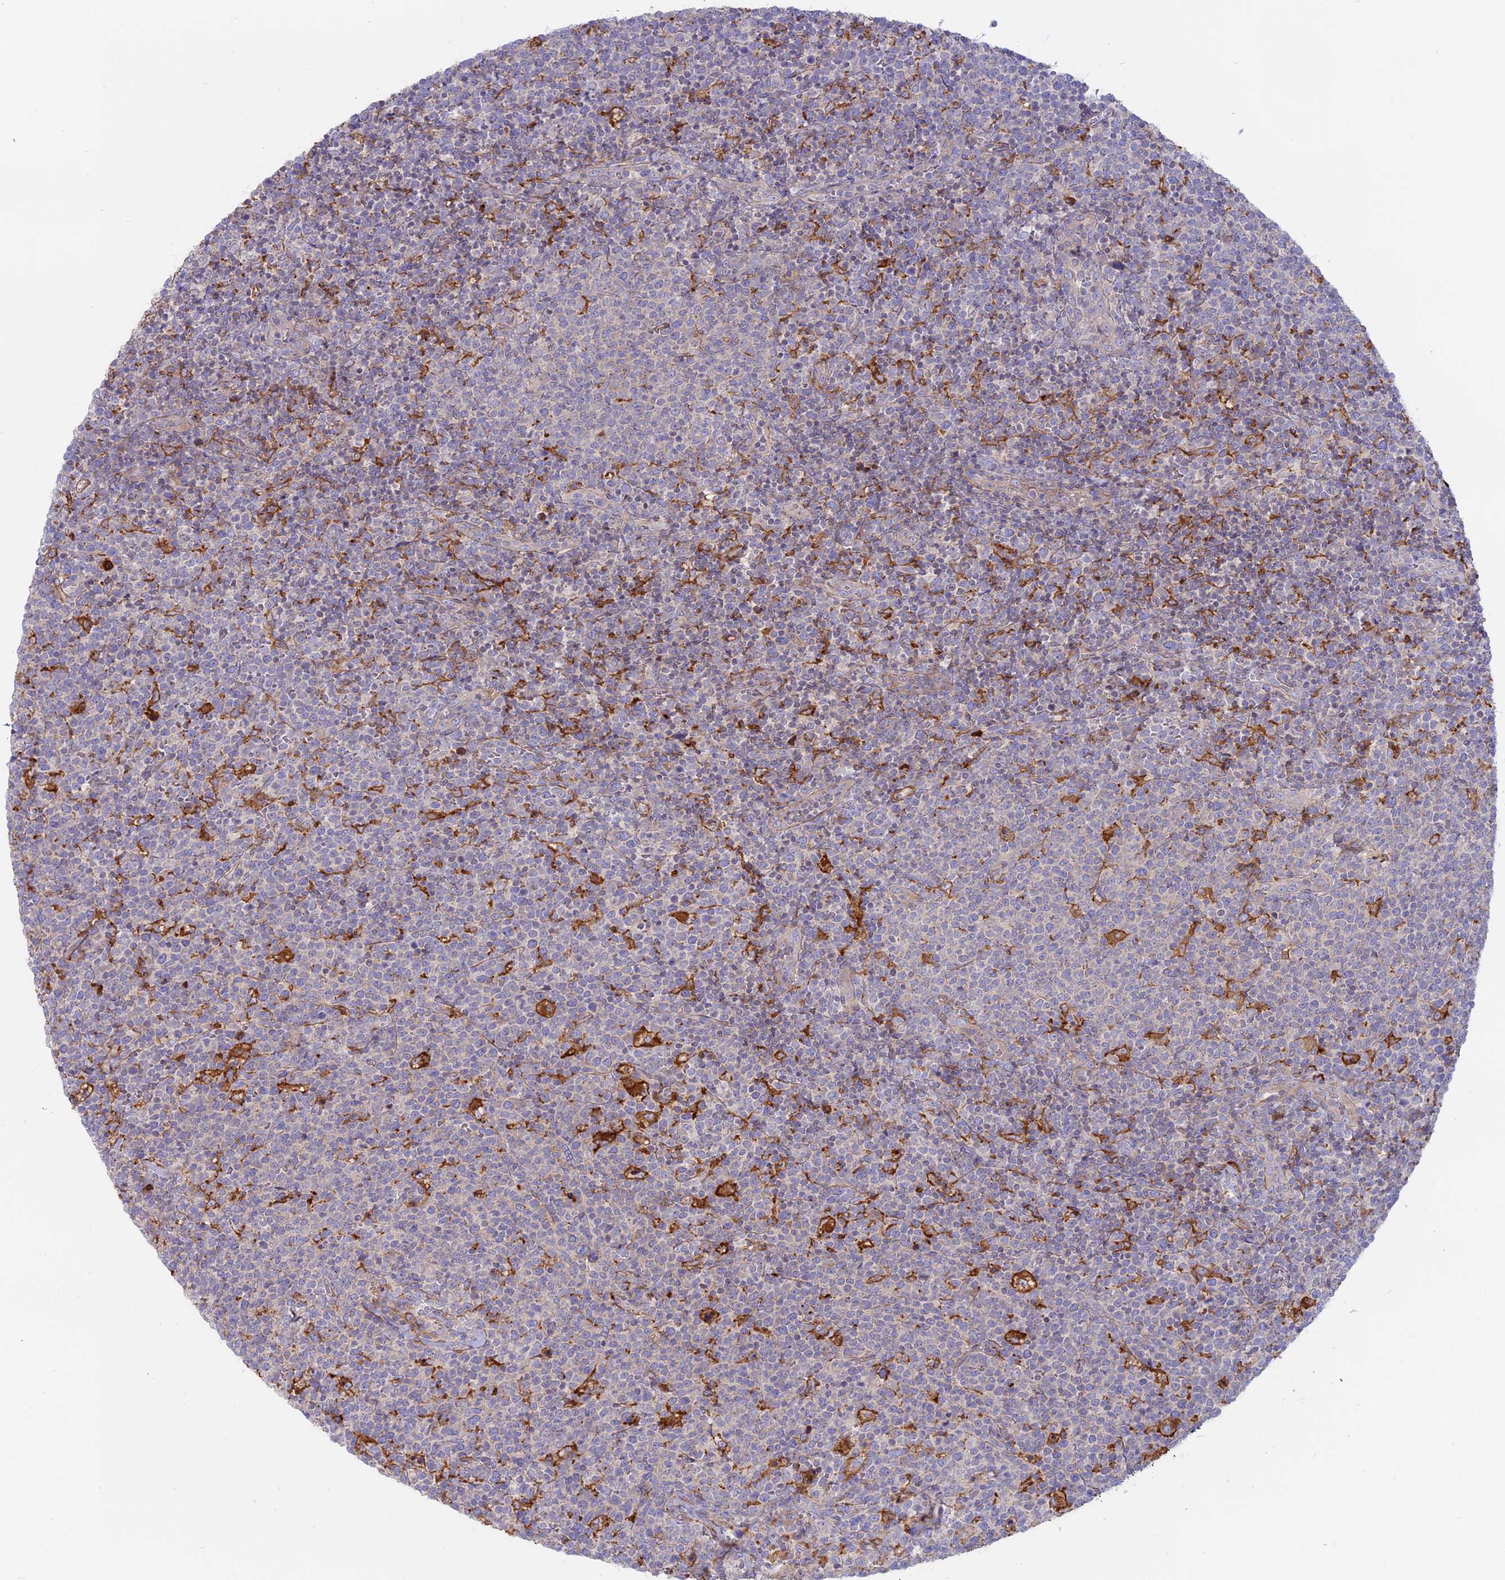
{"staining": {"intensity": "negative", "quantity": "none", "location": "none"}, "tissue": "lymphoma", "cell_type": "Tumor cells", "image_type": "cancer", "snomed": [{"axis": "morphology", "description": "Malignant lymphoma, non-Hodgkin's type, High grade"}, {"axis": "topography", "description": "Lymph node"}], "caption": "The immunohistochemistry (IHC) micrograph has no significant positivity in tumor cells of lymphoma tissue. (Stains: DAB immunohistochemistry (IHC) with hematoxylin counter stain, Microscopy: brightfield microscopy at high magnification).", "gene": "MYO5B", "patient": {"sex": "male", "age": 61}}